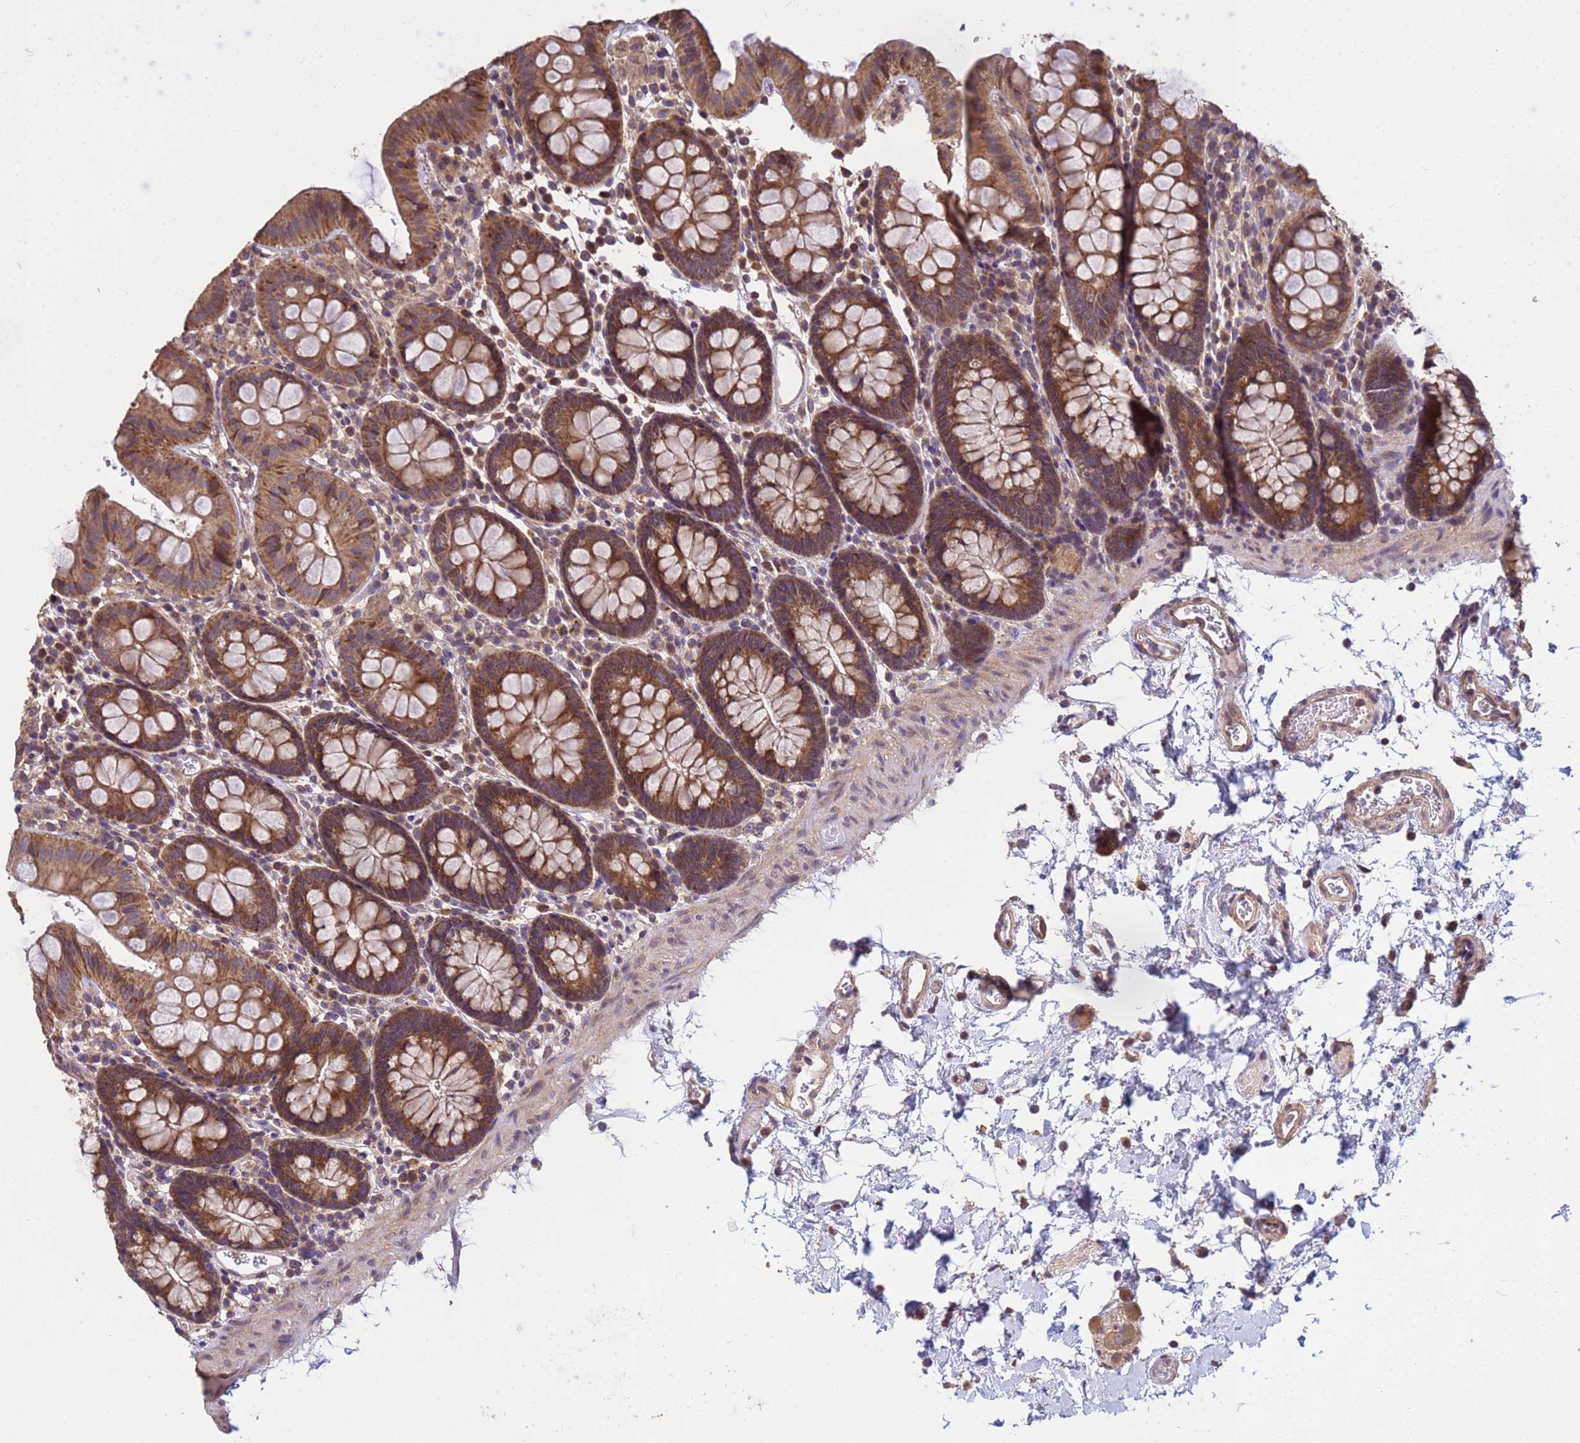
{"staining": {"intensity": "moderate", "quantity": ">75%", "location": "cytoplasmic/membranous"}, "tissue": "colon", "cell_type": "Endothelial cells", "image_type": "normal", "snomed": [{"axis": "morphology", "description": "Normal tissue, NOS"}, {"axis": "topography", "description": "Colon"}], "caption": "Moderate cytoplasmic/membranous expression is seen in about >75% of endothelial cells in benign colon.", "gene": "P2RX7", "patient": {"sex": "male", "age": 75}}